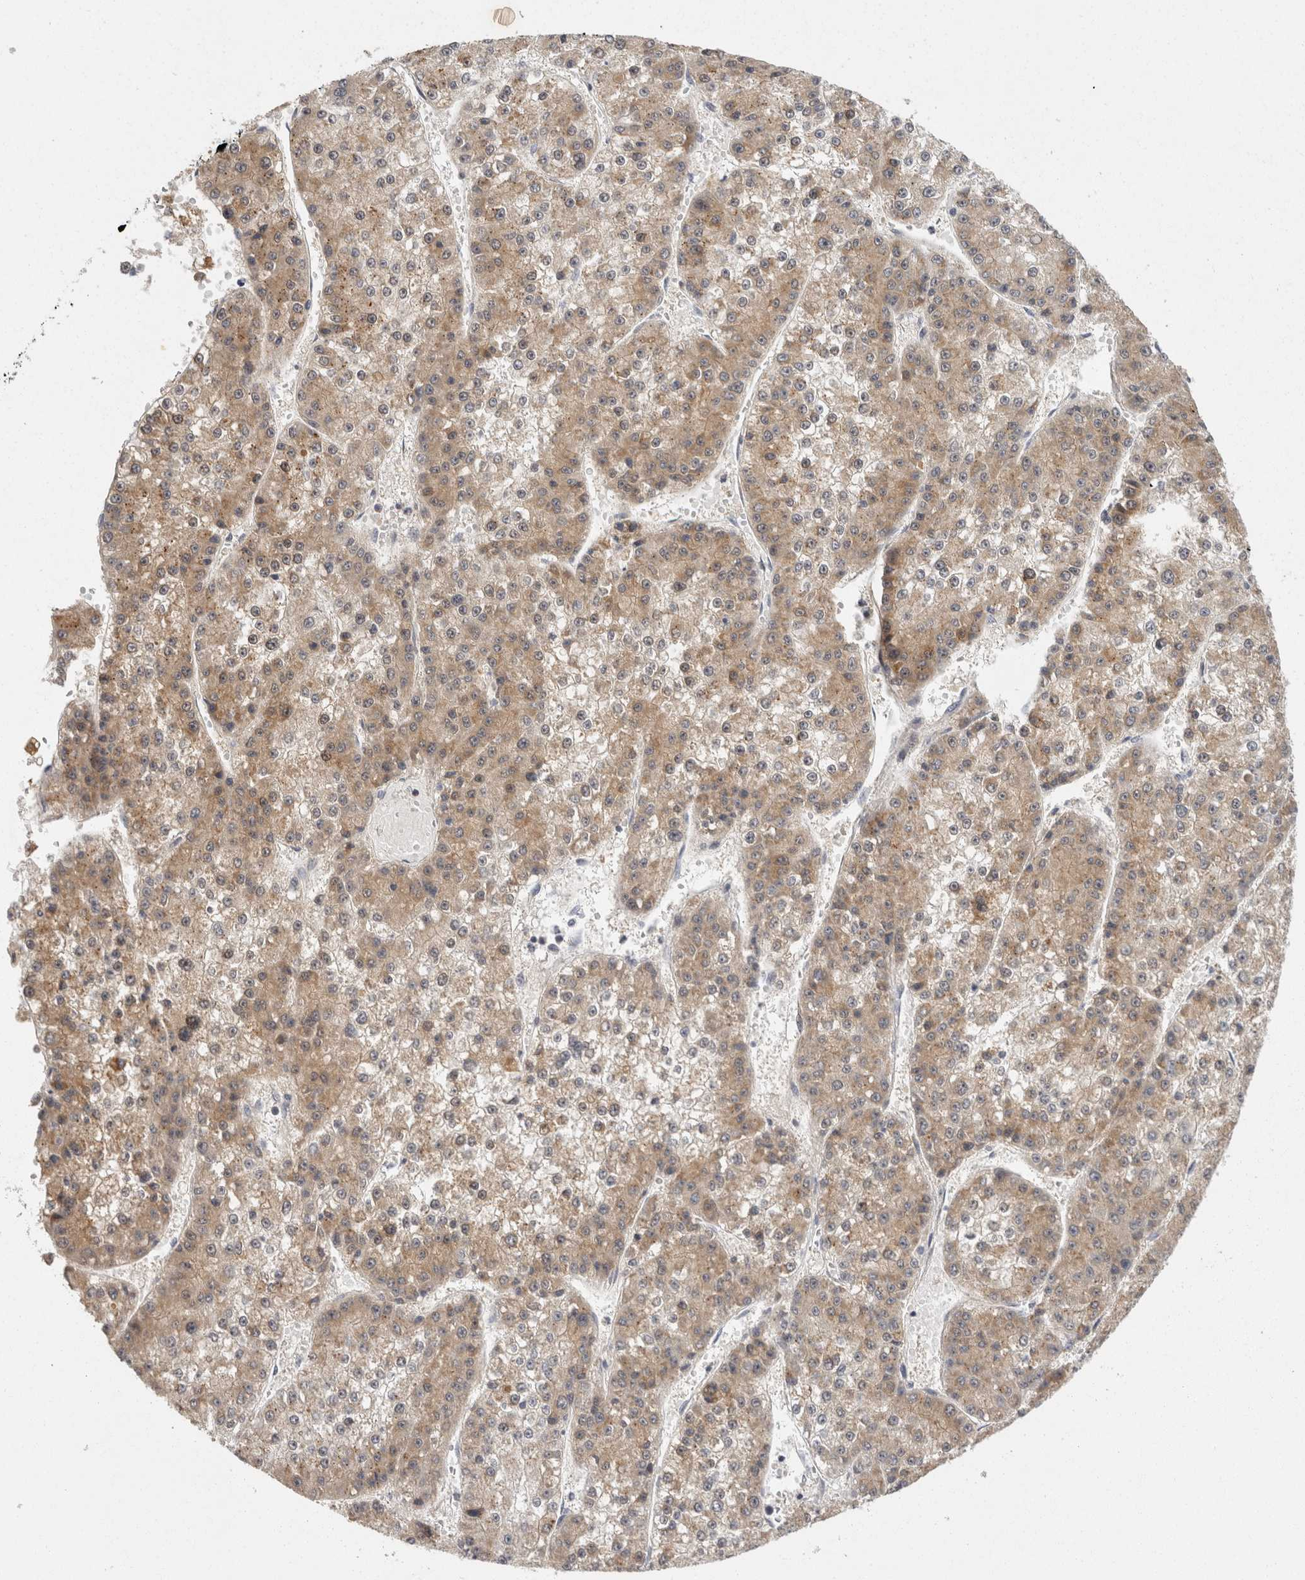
{"staining": {"intensity": "moderate", "quantity": ">75%", "location": "cytoplasmic/membranous"}, "tissue": "liver cancer", "cell_type": "Tumor cells", "image_type": "cancer", "snomed": [{"axis": "morphology", "description": "Carcinoma, Hepatocellular, NOS"}, {"axis": "topography", "description": "Liver"}], "caption": "Immunohistochemistry micrograph of human liver cancer stained for a protein (brown), which displays medium levels of moderate cytoplasmic/membranous staining in approximately >75% of tumor cells.", "gene": "ACAT2", "patient": {"sex": "female", "age": 73}}